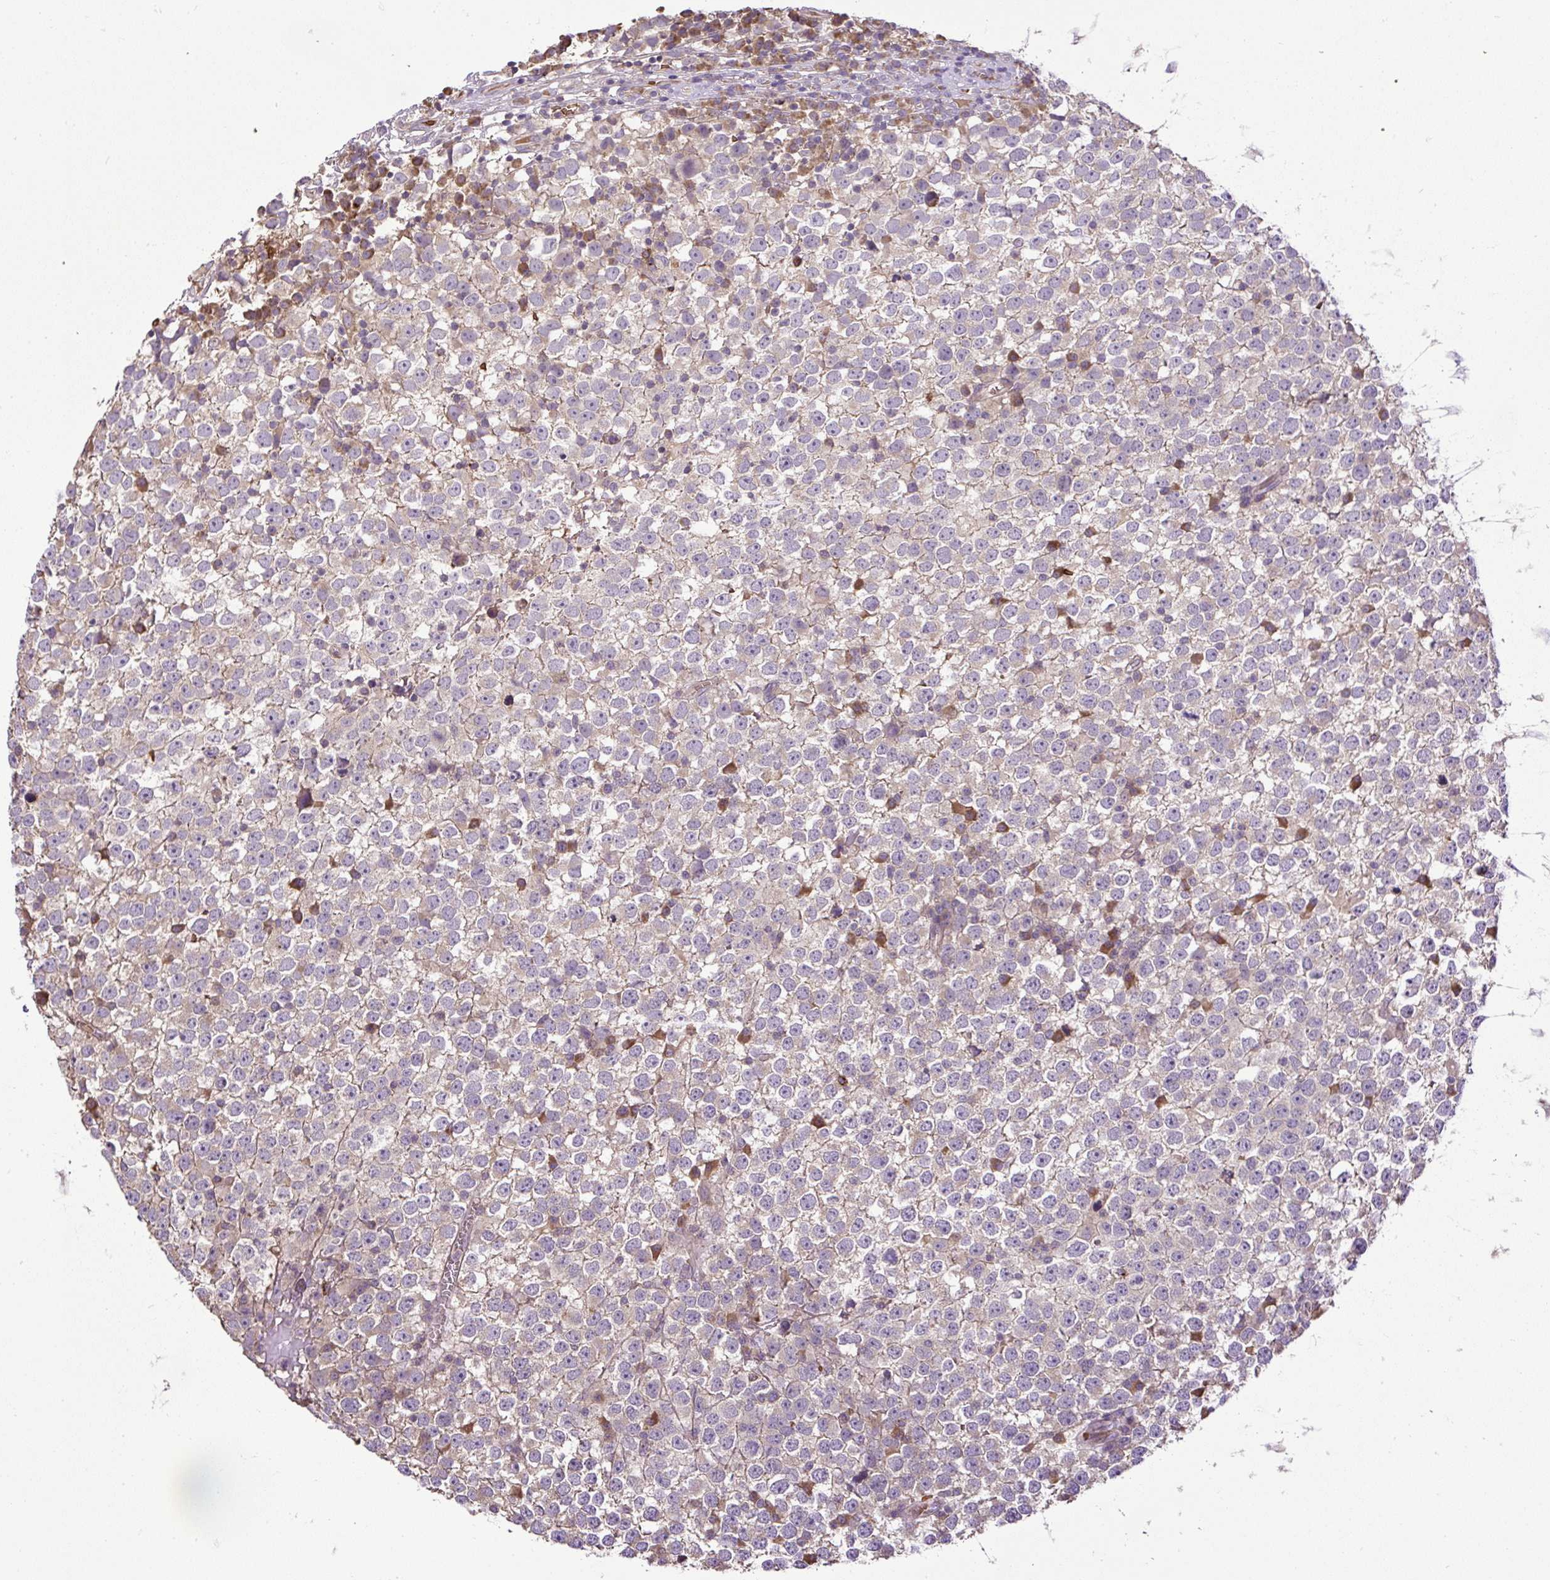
{"staining": {"intensity": "weak", "quantity": "<25%", "location": "cytoplasmic/membranous"}, "tissue": "testis cancer", "cell_type": "Tumor cells", "image_type": "cancer", "snomed": [{"axis": "morphology", "description": "Seminoma, NOS"}, {"axis": "topography", "description": "Testis"}], "caption": "DAB (3,3'-diaminobenzidine) immunohistochemical staining of testis cancer exhibits no significant expression in tumor cells.", "gene": "CXCL13", "patient": {"sex": "male", "age": 65}}